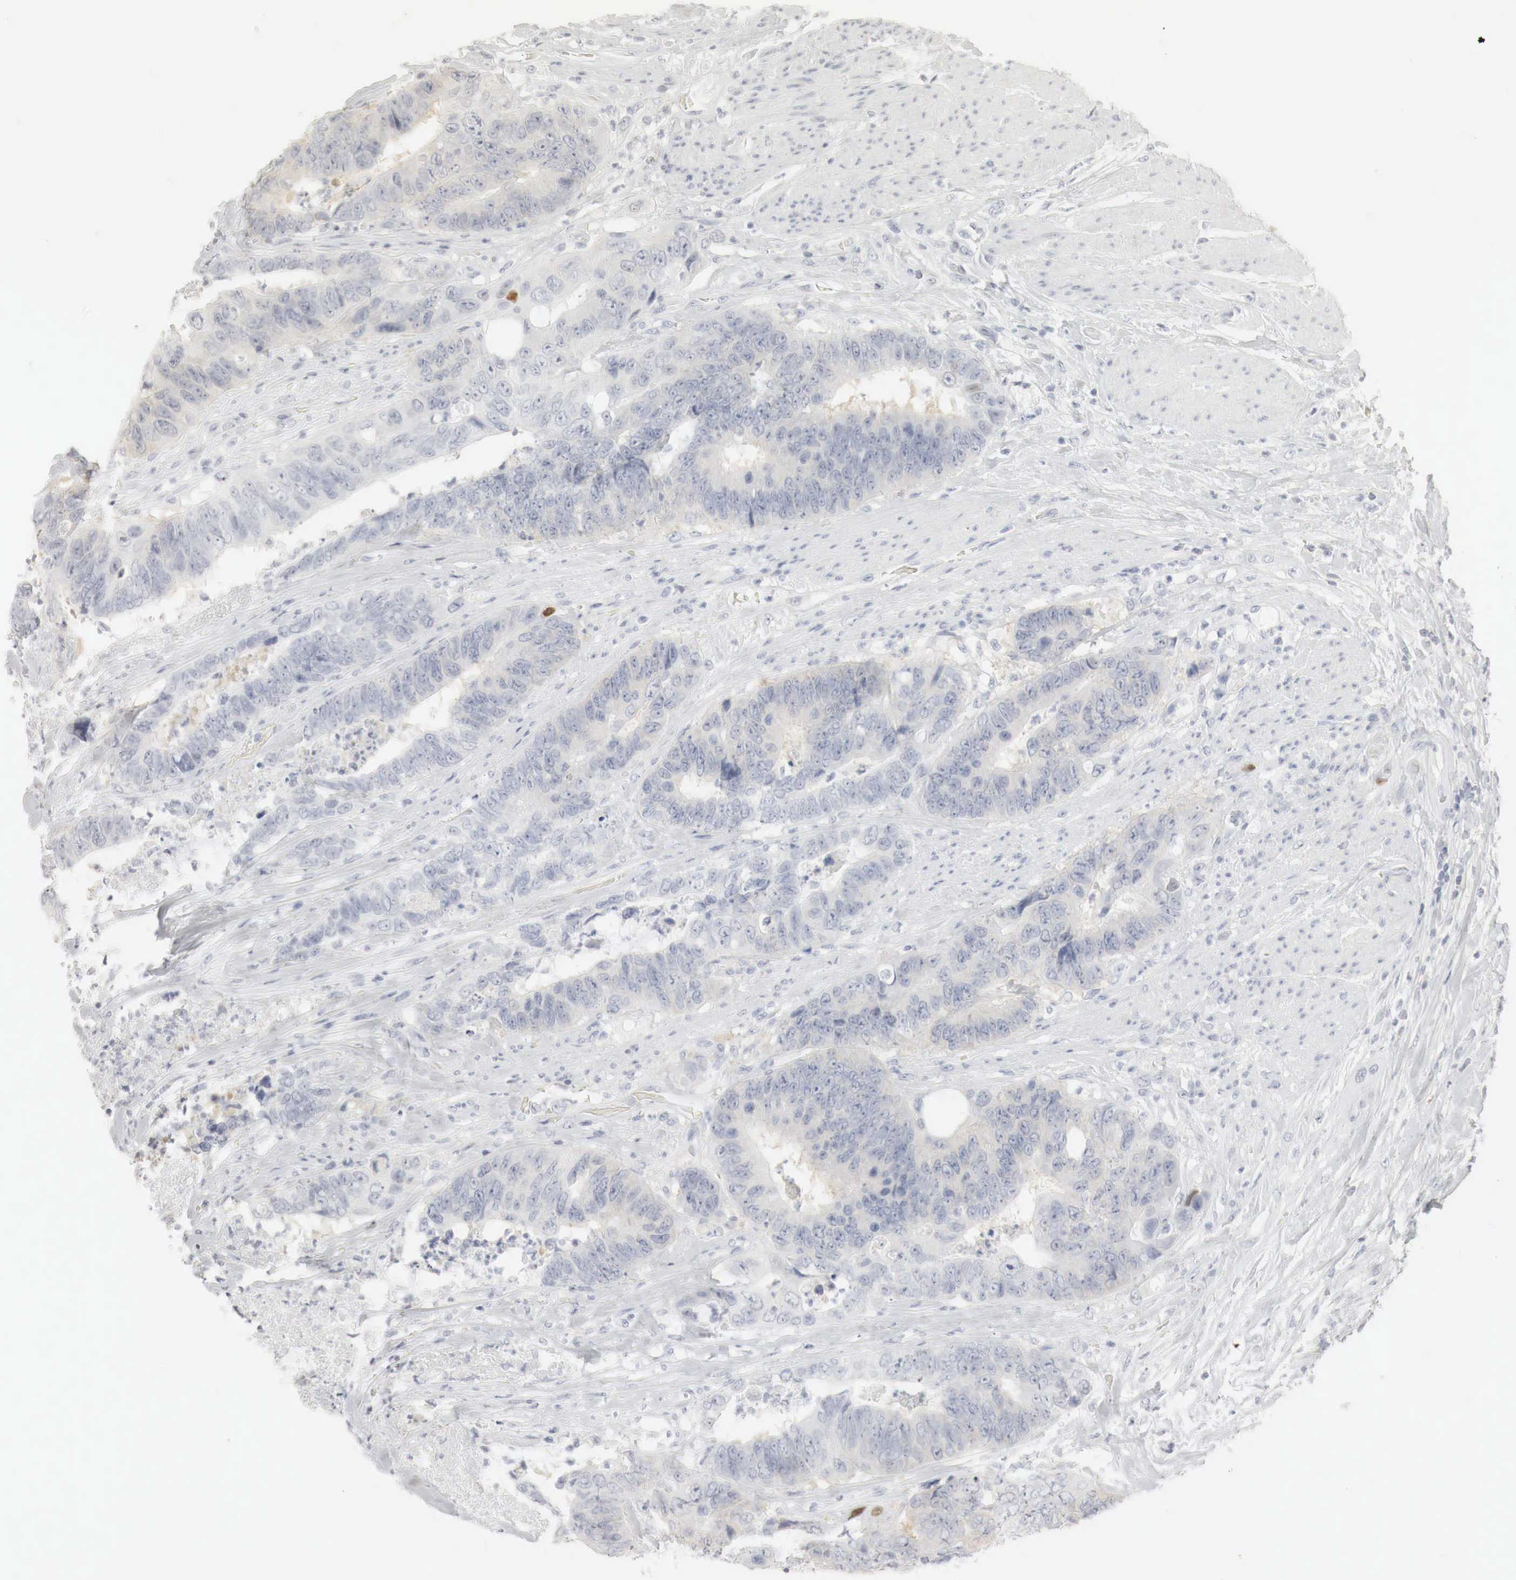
{"staining": {"intensity": "negative", "quantity": "none", "location": "none"}, "tissue": "colorectal cancer", "cell_type": "Tumor cells", "image_type": "cancer", "snomed": [{"axis": "morphology", "description": "Adenocarcinoma, NOS"}, {"axis": "topography", "description": "Rectum"}], "caption": "Adenocarcinoma (colorectal) was stained to show a protein in brown. There is no significant staining in tumor cells.", "gene": "TP63", "patient": {"sex": "female", "age": 65}}